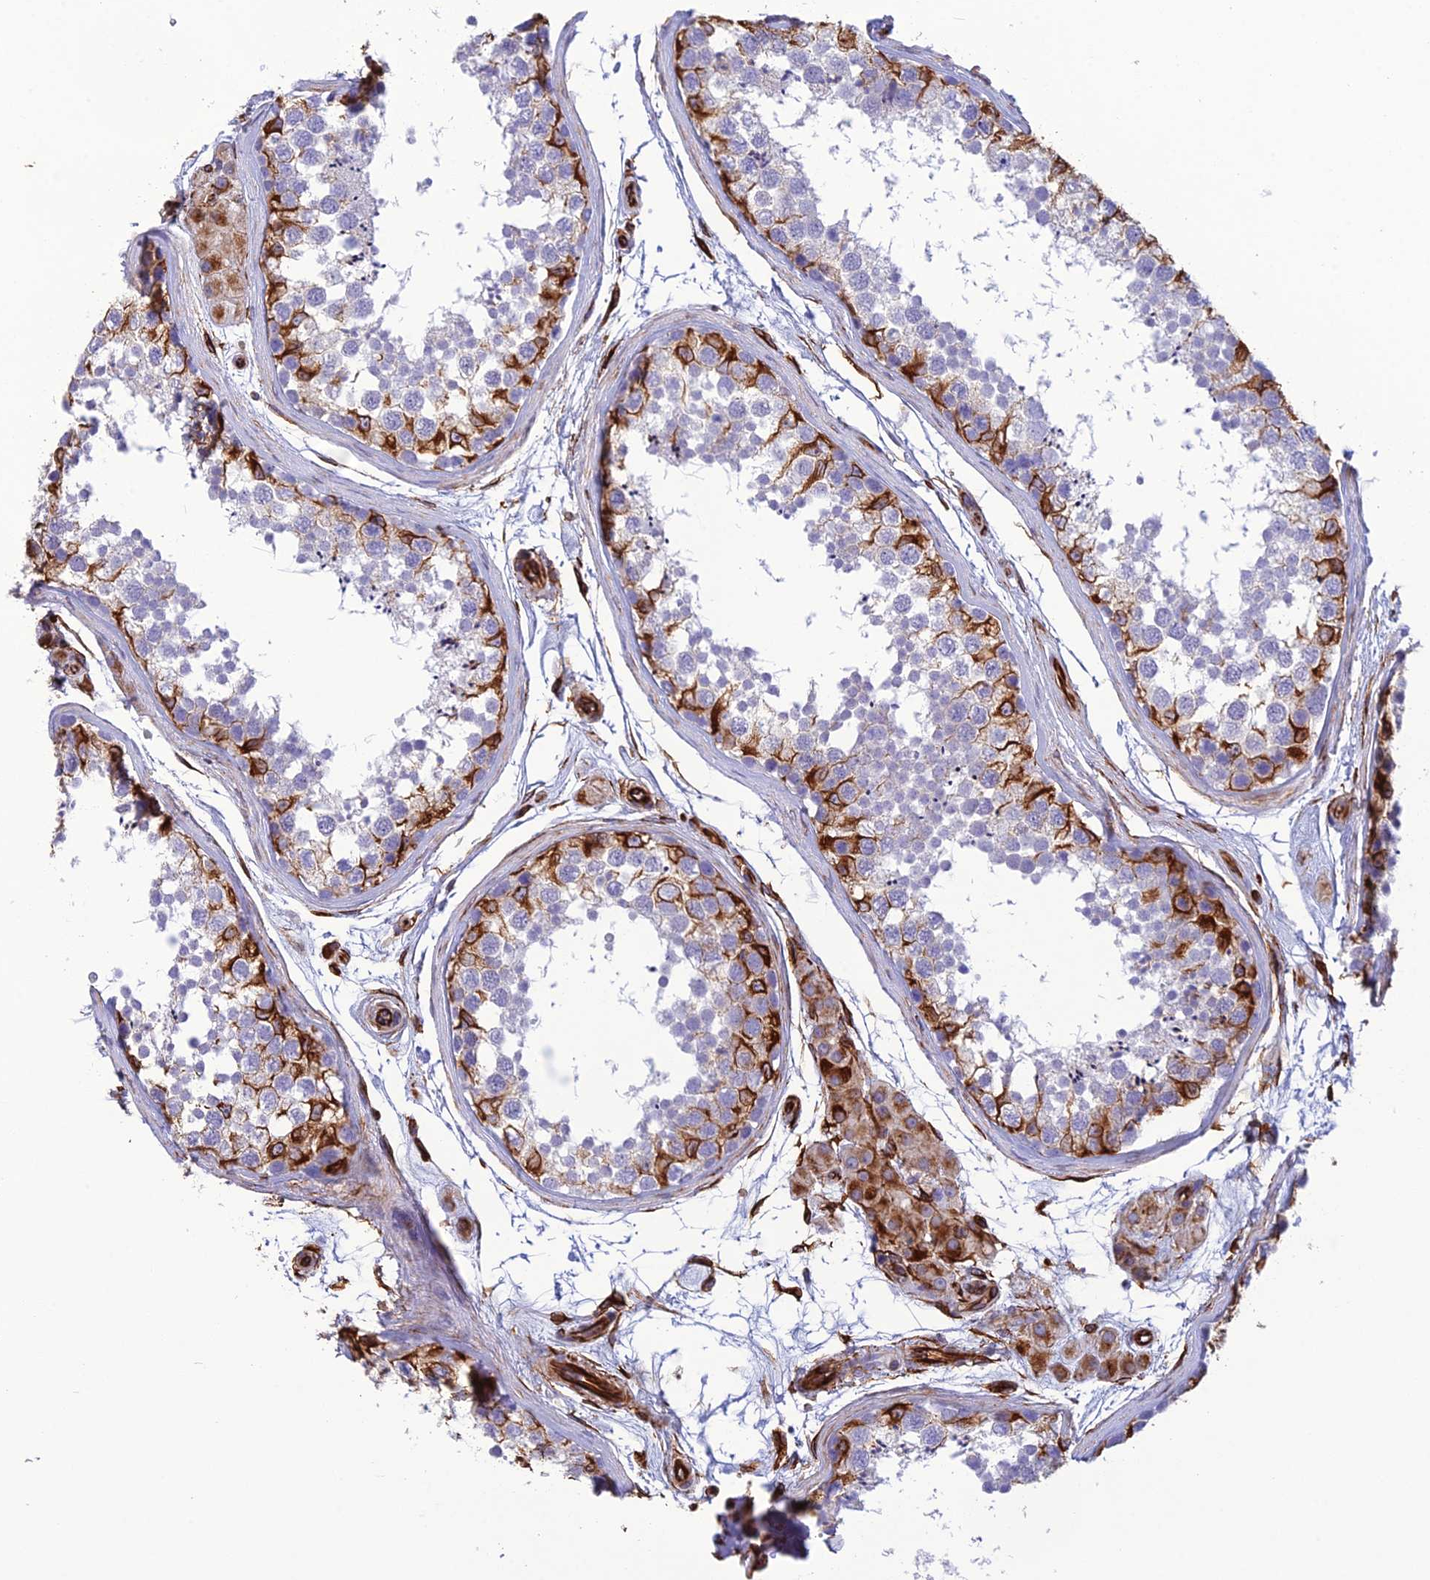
{"staining": {"intensity": "strong", "quantity": "25%-75%", "location": "cytoplasmic/membranous"}, "tissue": "testis", "cell_type": "Cells in seminiferous ducts", "image_type": "normal", "snomed": [{"axis": "morphology", "description": "Normal tissue, NOS"}, {"axis": "topography", "description": "Testis"}], "caption": "Immunohistochemistry (IHC) histopathology image of unremarkable testis: human testis stained using immunohistochemistry (IHC) displays high levels of strong protein expression localized specifically in the cytoplasmic/membranous of cells in seminiferous ducts, appearing as a cytoplasmic/membranous brown color.", "gene": "FBXL20", "patient": {"sex": "male", "age": 56}}